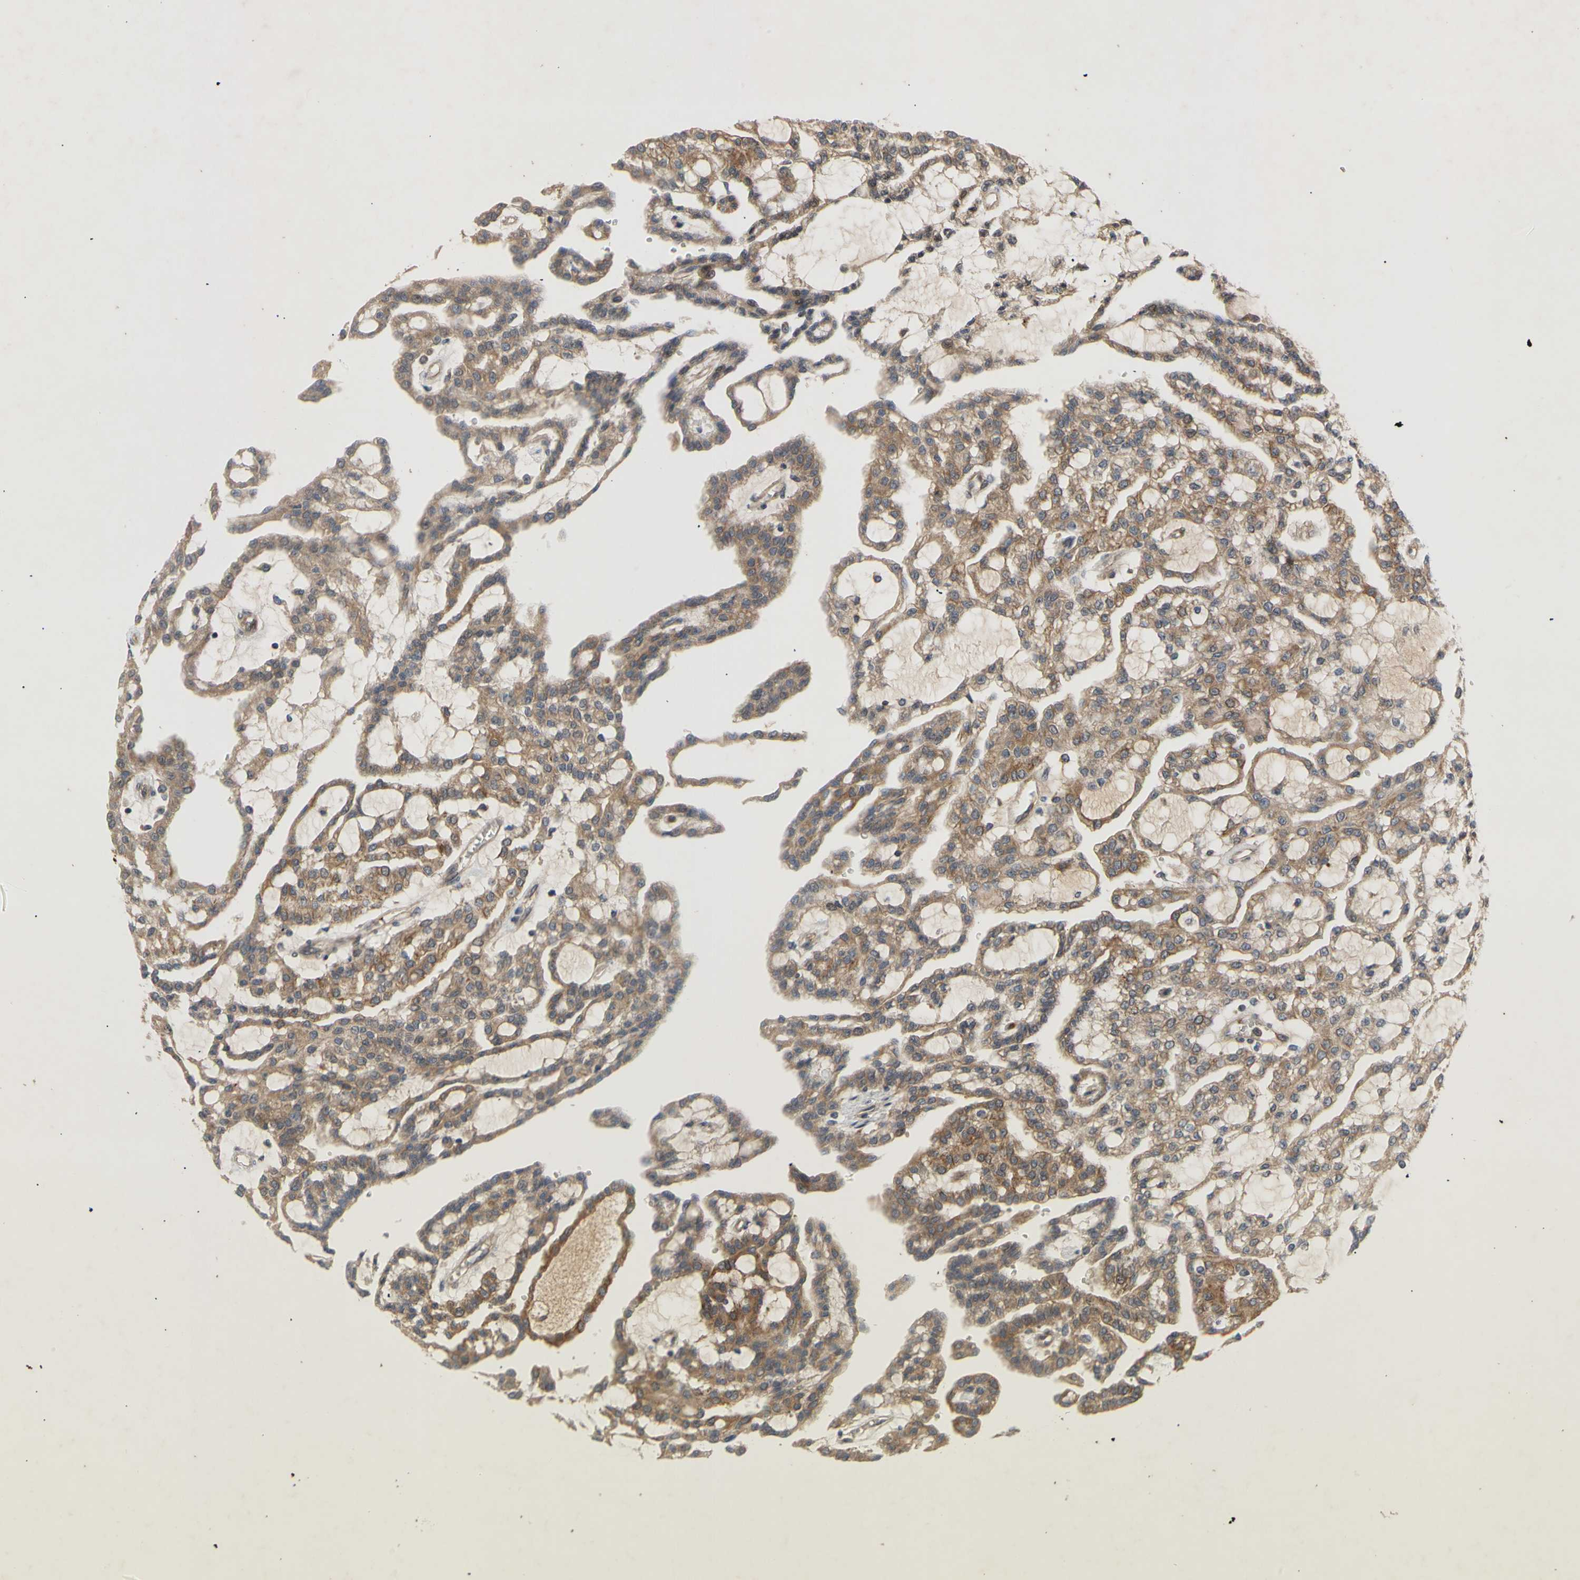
{"staining": {"intensity": "moderate", "quantity": ">75%", "location": "cytoplasmic/membranous"}, "tissue": "renal cancer", "cell_type": "Tumor cells", "image_type": "cancer", "snomed": [{"axis": "morphology", "description": "Adenocarcinoma, NOS"}, {"axis": "topography", "description": "Kidney"}], "caption": "Tumor cells show moderate cytoplasmic/membranous expression in about >75% of cells in adenocarcinoma (renal).", "gene": "PKN1", "patient": {"sex": "male", "age": 63}}